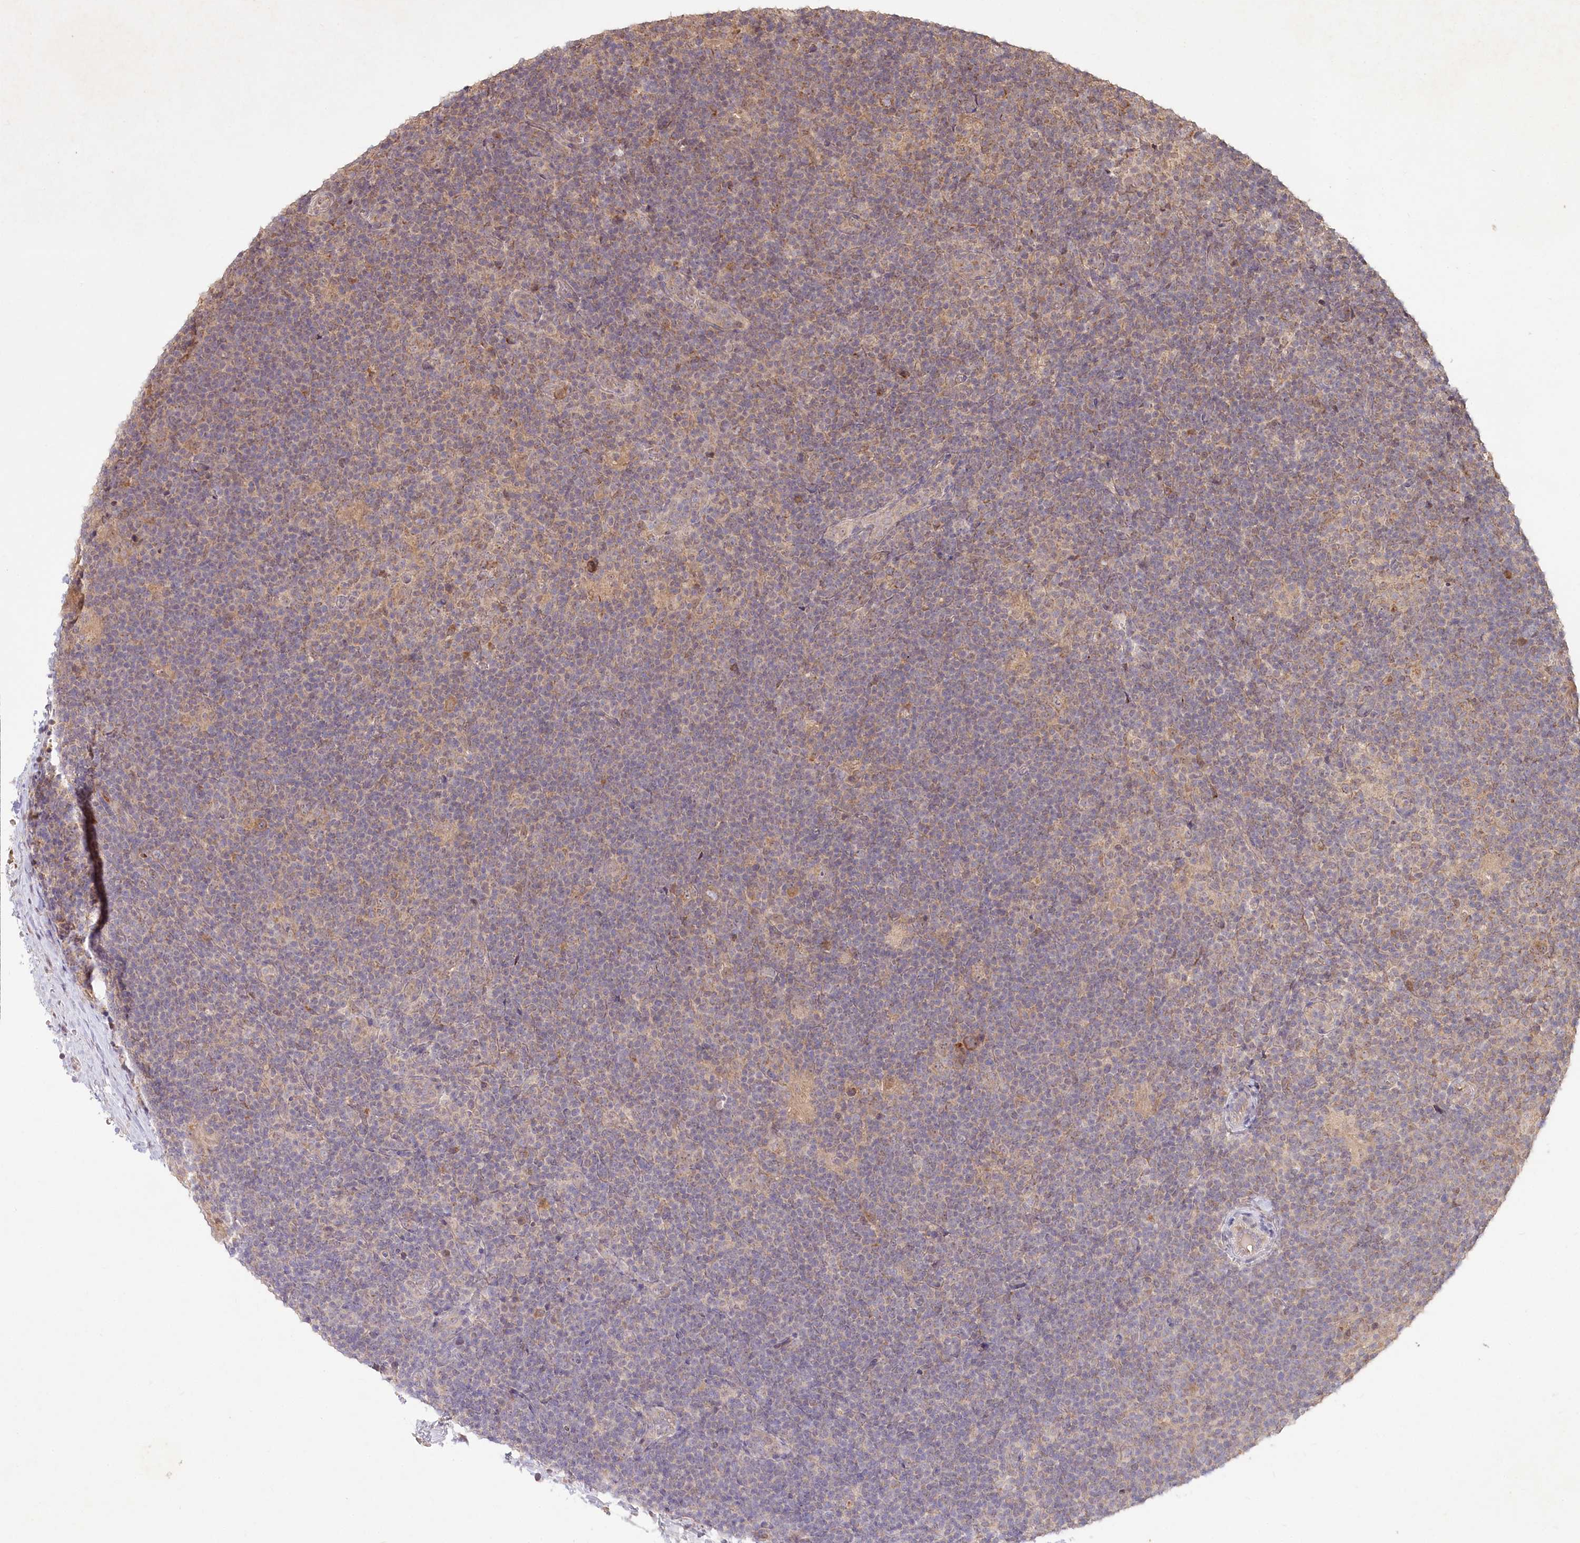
{"staining": {"intensity": "moderate", "quantity": "25%-75%", "location": "cytoplasmic/membranous"}, "tissue": "lymphoma", "cell_type": "Tumor cells", "image_type": "cancer", "snomed": [{"axis": "morphology", "description": "Hodgkin's disease, NOS"}, {"axis": "topography", "description": "Lymph node"}], "caption": "IHC of lymphoma shows medium levels of moderate cytoplasmic/membranous expression in approximately 25%-75% of tumor cells. Nuclei are stained in blue.", "gene": "IRAK1BP1", "patient": {"sex": "female", "age": 57}}